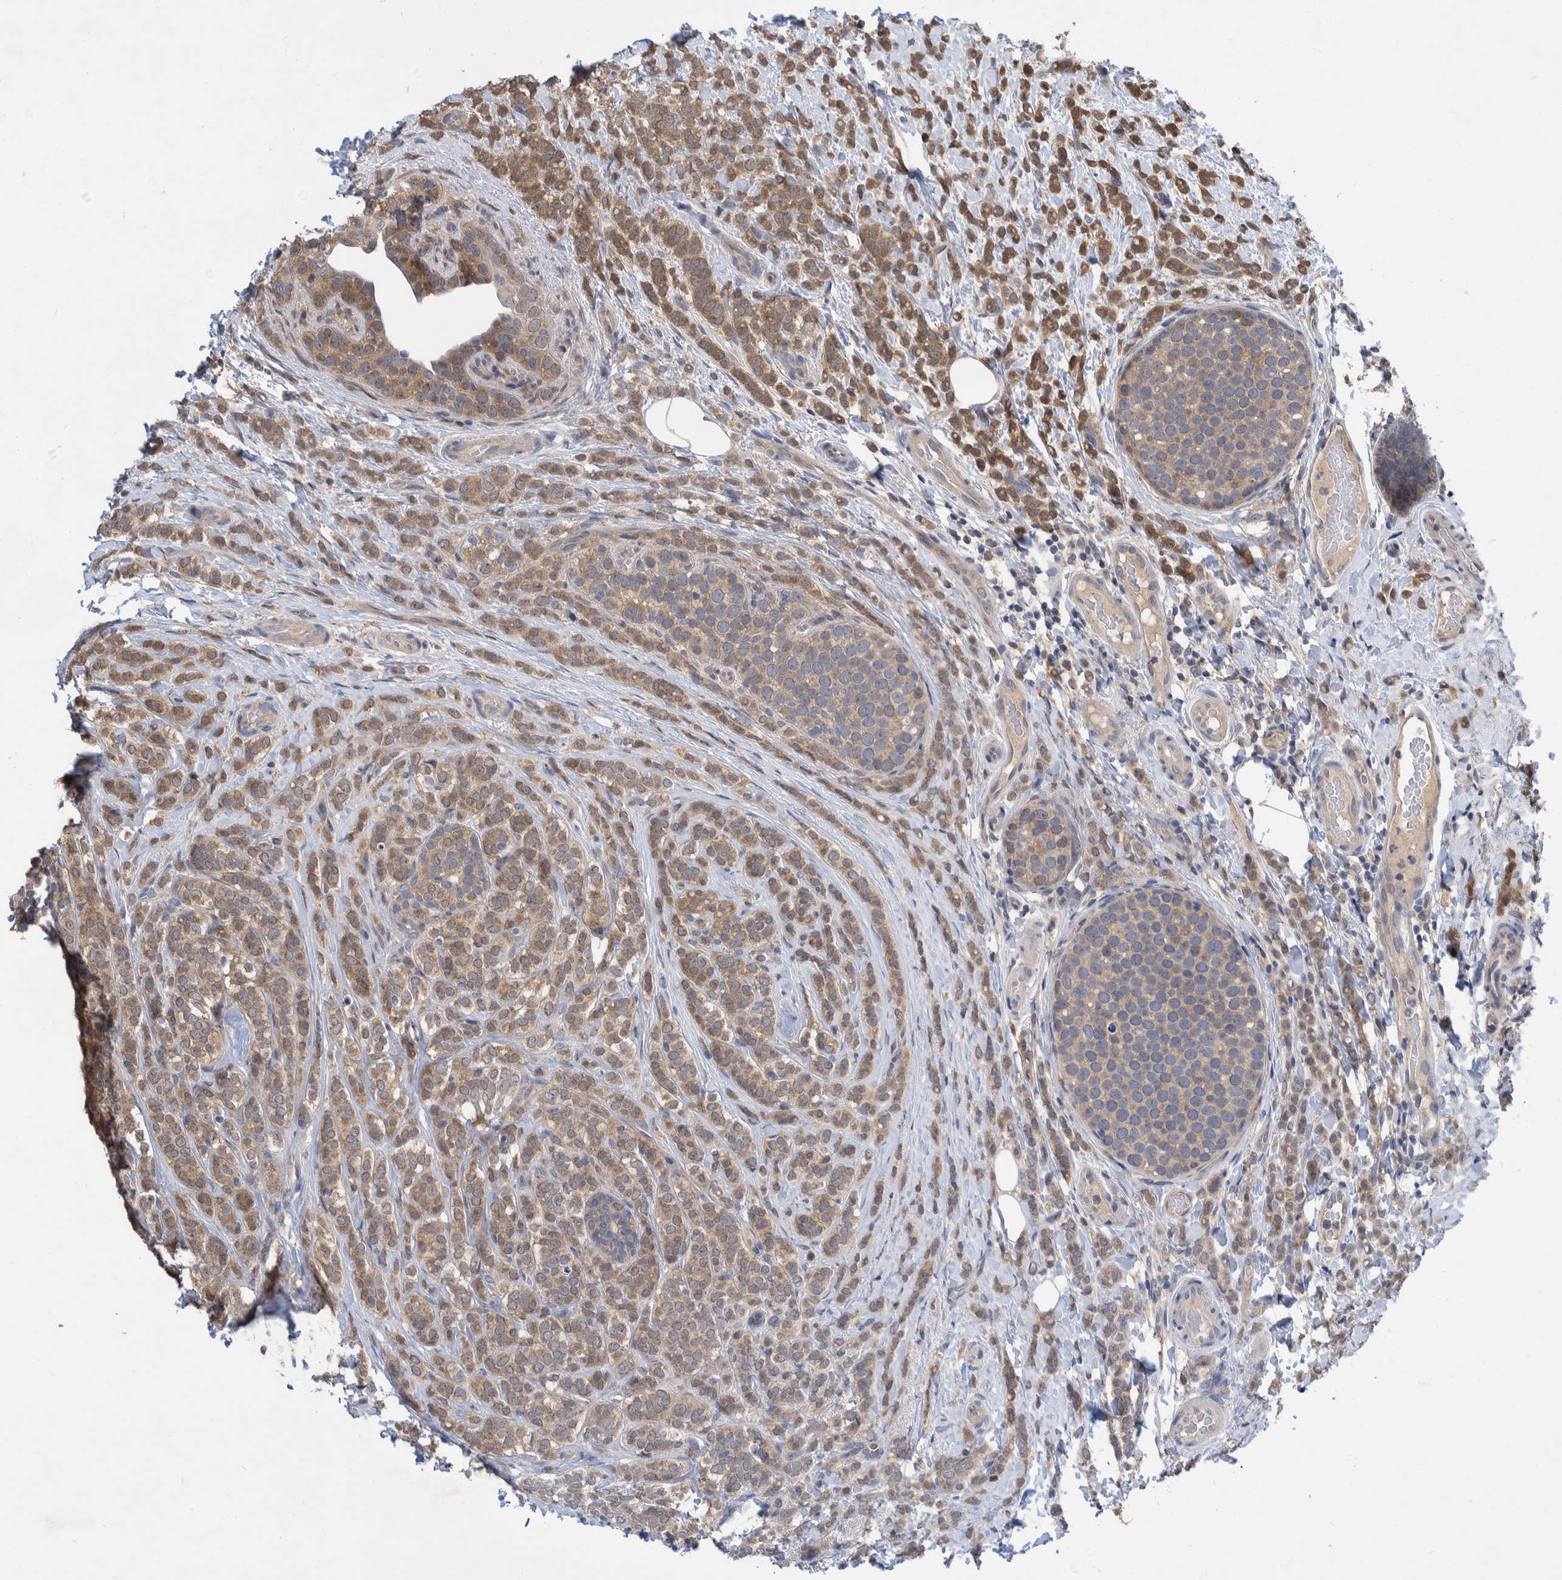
{"staining": {"intensity": "moderate", "quantity": "25%-75%", "location": "cytoplasmic/membranous"}, "tissue": "breast cancer", "cell_type": "Tumor cells", "image_type": "cancer", "snomed": [{"axis": "morphology", "description": "Lobular carcinoma"}, {"axis": "topography", "description": "Breast"}], "caption": "This histopathology image displays lobular carcinoma (breast) stained with immunohistochemistry to label a protein in brown. The cytoplasmic/membranous of tumor cells show moderate positivity for the protein. Nuclei are counter-stained blue.", "gene": "PLPBP", "patient": {"sex": "female", "age": 50}}